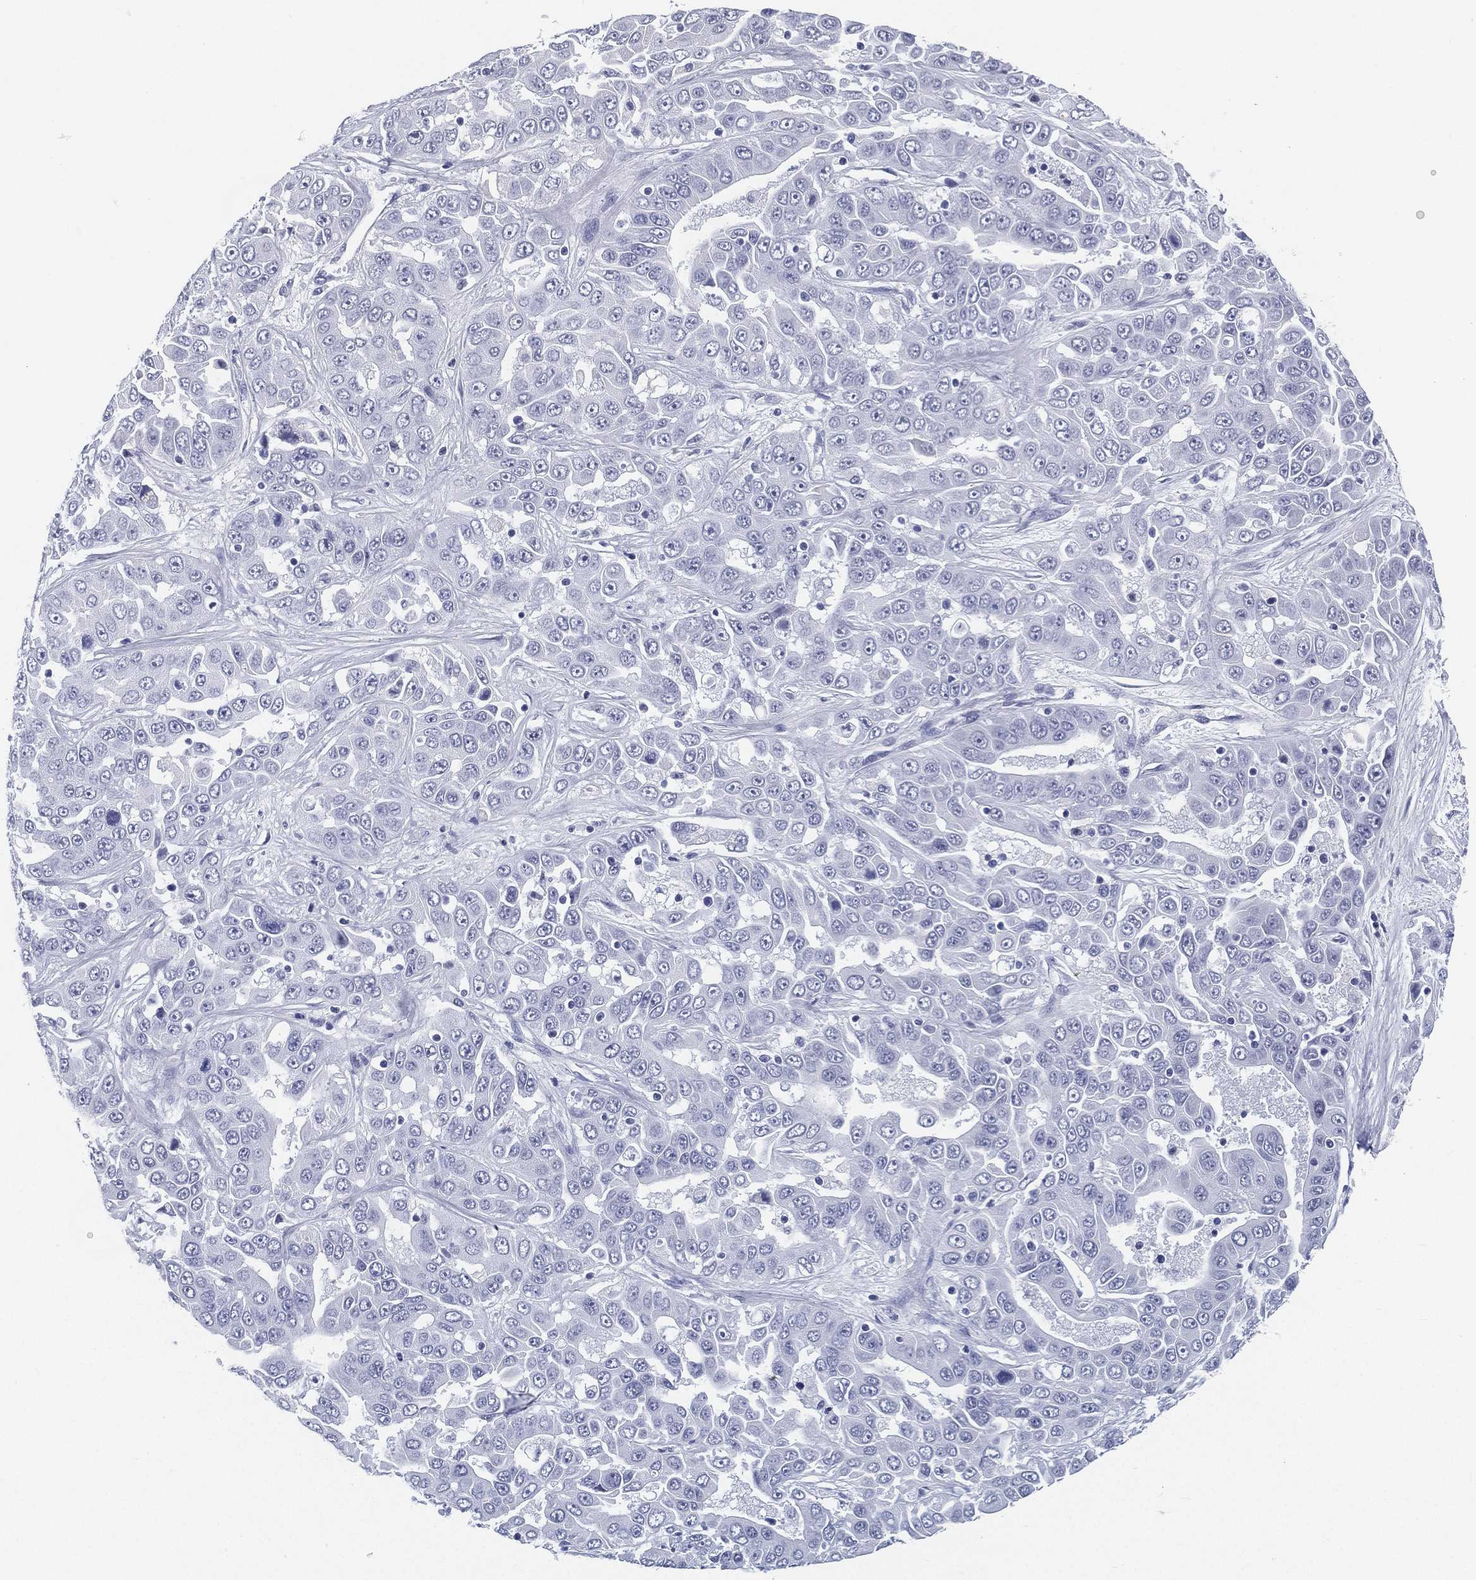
{"staining": {"intensity": "negative", "quantity": "none", "location": "none"}, "tissue": "liver cancer", "cell_type": "Tumor cells", "image_type": "cancer", "snomed": [{"axis": "morphology", "description": "Cholangiocarcinoma"}, {"axis": "topography", "description": "Liver"}], "caption": "Liver cholangiocarcinoma was stained to show a protein in brown. There is no significant staining in tumor cells. (DAB (3,3'-diaminobenzidine) immunohistochemistry, high magnification).", "gene": "ATP1B2", "patient": {"sex": "female", "age": 52}}